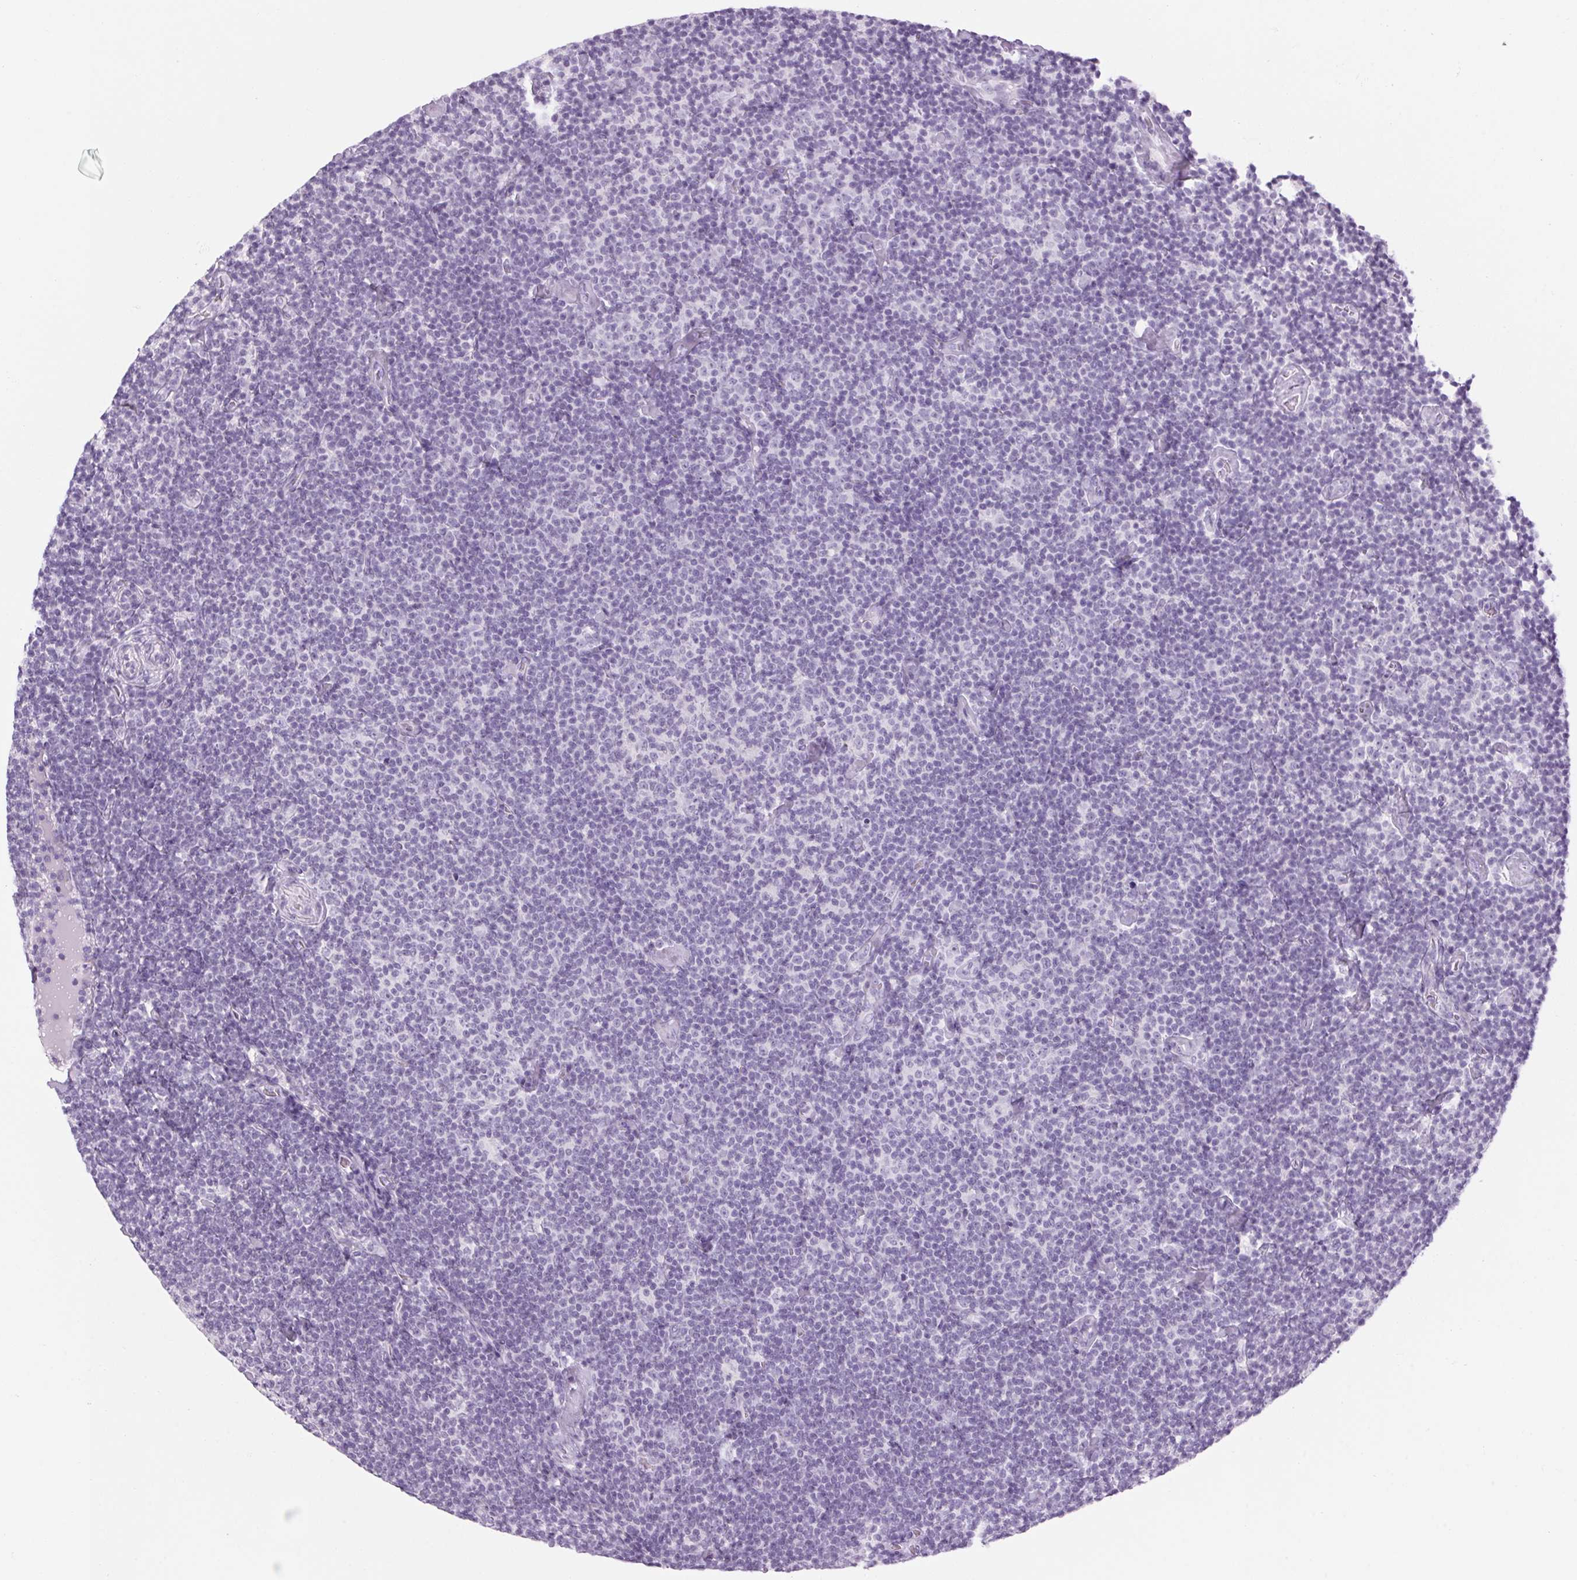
{"staining": {"intensity": "negative", "quantity": "none", "location": "none"}, "tissue": "lymphoma", "cell_type": "Tumor cells", "image_type": "cancer", "snomed": [{"axis": "morphology", "description": "Malignant lymphoma, non-Hodgkin's type, Low grade"}, {"axis": "topography", "description": "Lymph node"}], "caption": "Image shows no protein expression in tumor cells of low-grade malignant lymphoma, non-Hodgkin's type tissue.", "gene": "RPTN", "patient": {"sex": "male", "age": 81}}